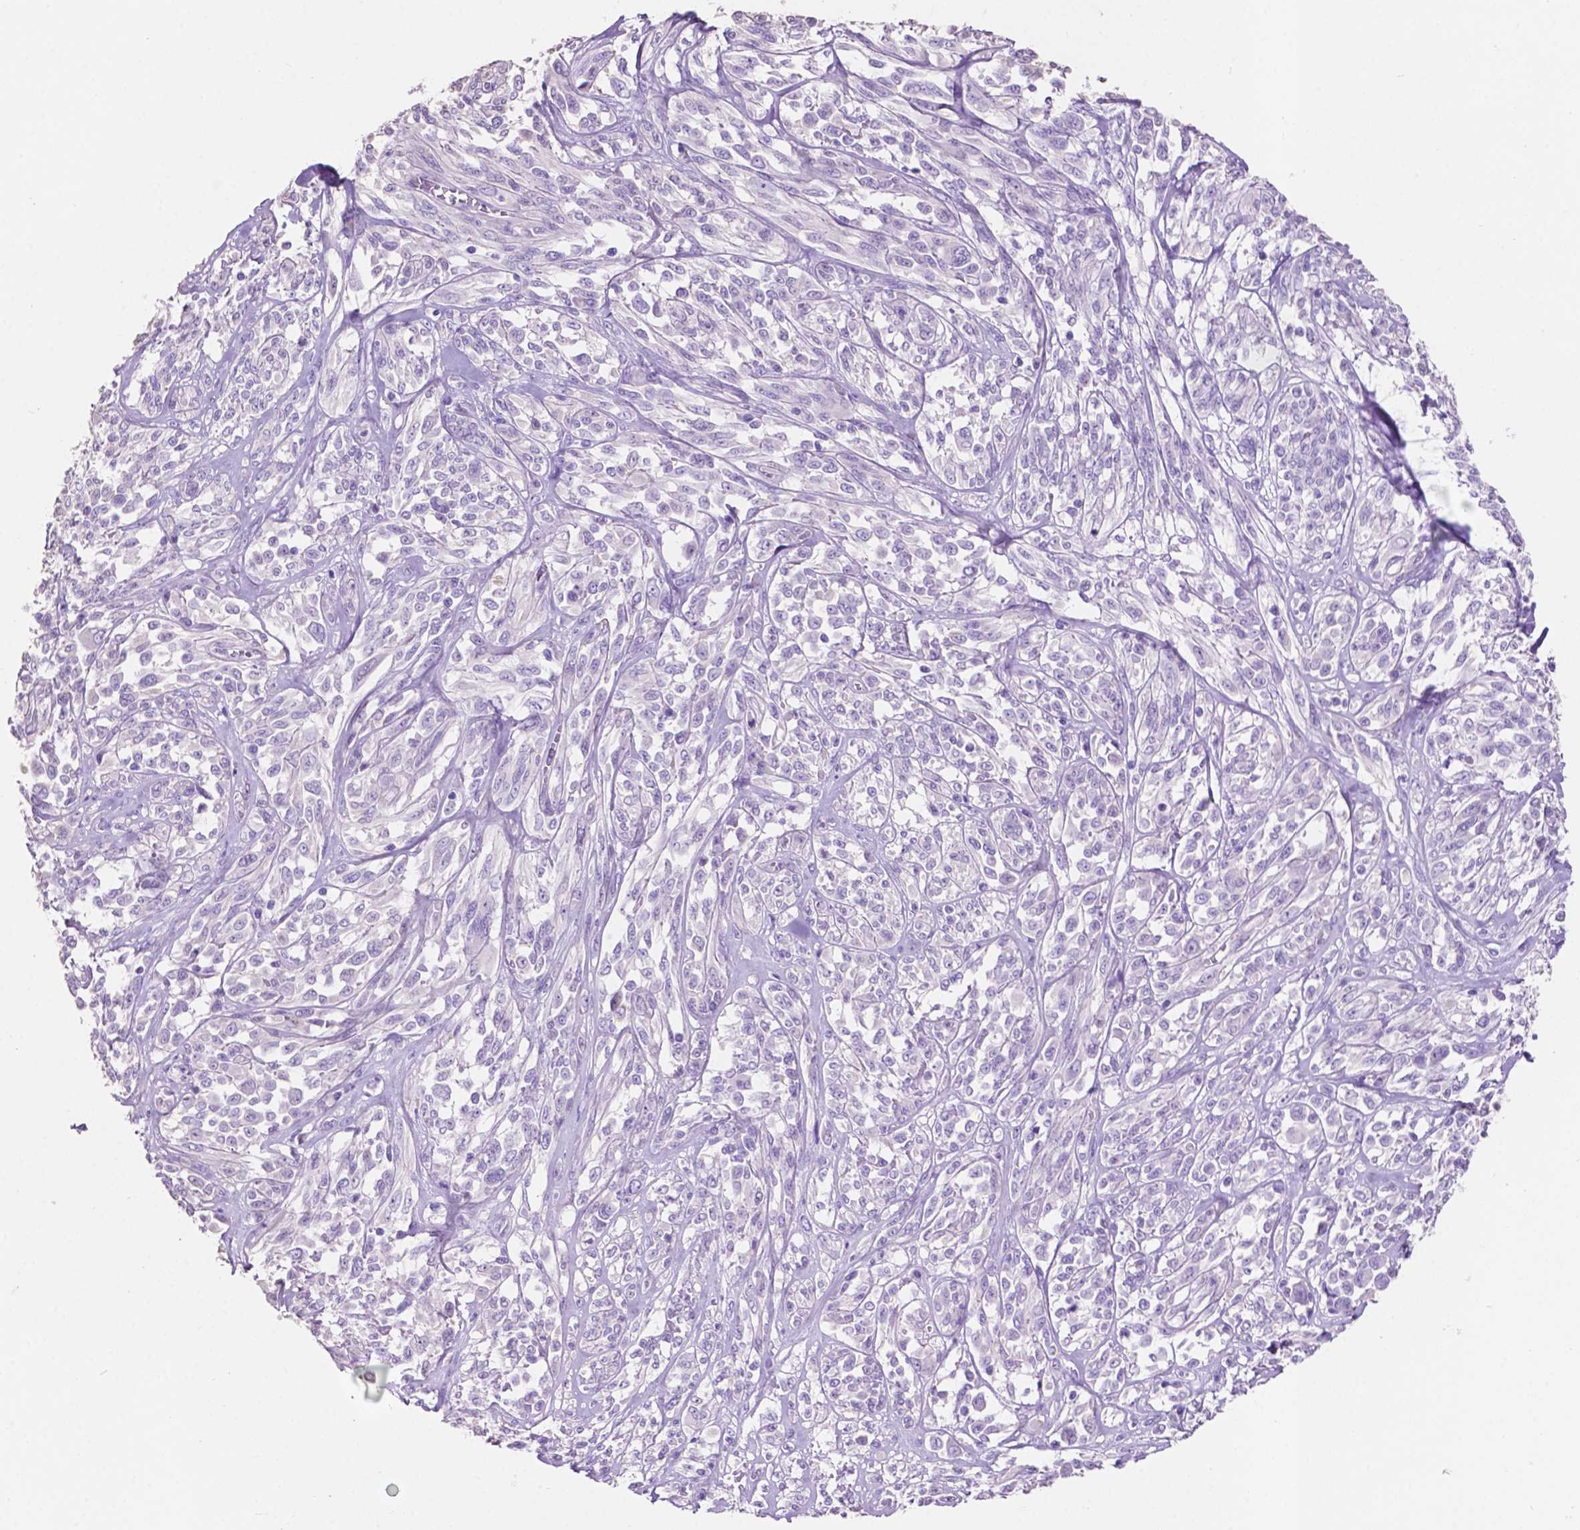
{"staining": {"intensity": "negative", "quantity": "none", "location": "none"}, "tissue": "melanoma", "cell_type": "Tumor cells", "image_type": "cancer", "snomed": [{"axis": "morphology", "description": "Malignant melanoma, NOS"}, {"axis": "topography", "description": "Skin"}], "caption": "Human melanoma stained for a protein using IHC shows no staining in tumor cells.", "gene": "CLDN17", "patient": {"sex": "female", "age": 91}}